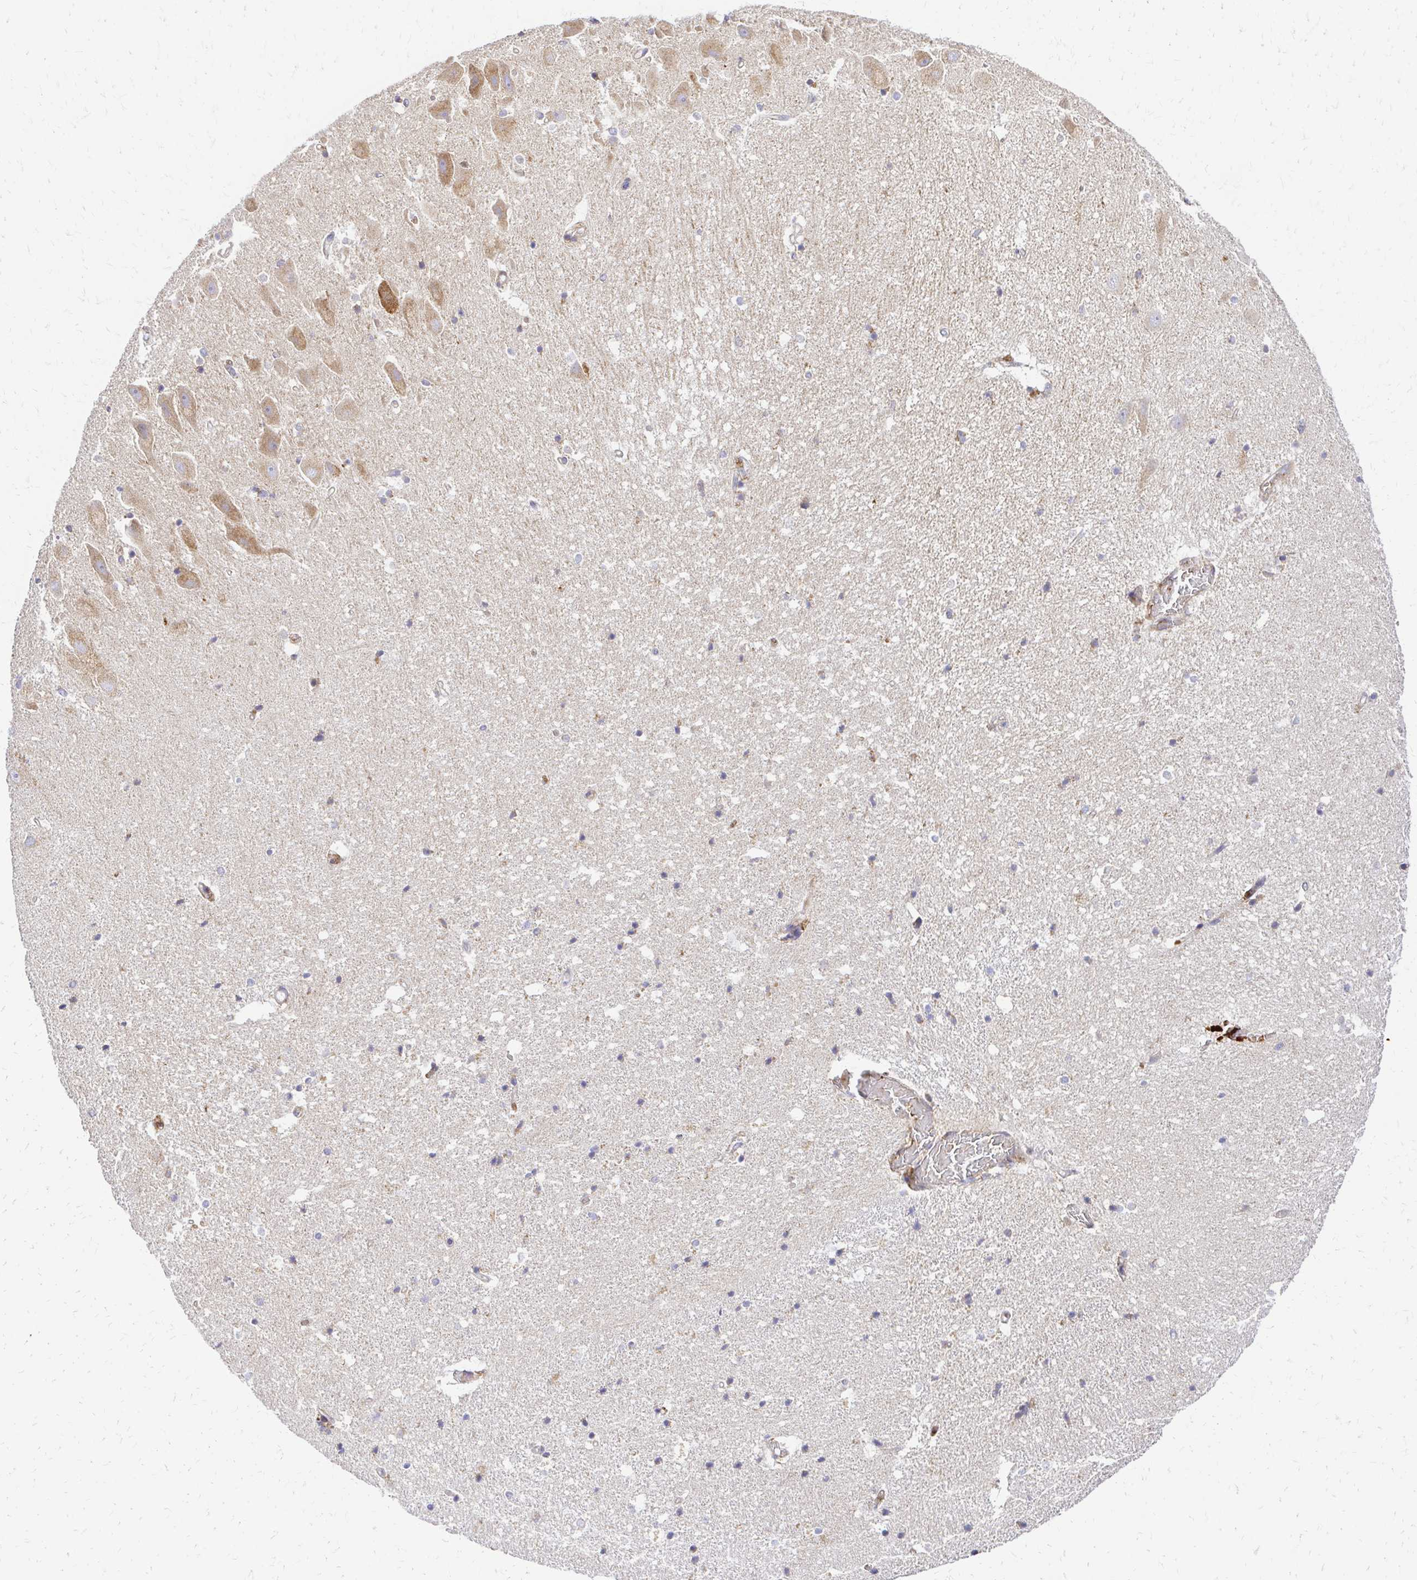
{"staining": {"intensity": "negative", "quantity": "none", "location": "none"}, "tissue": "hippocampus", "cell_type": "Glial cells", "image_type": "normal", "snomed": [{"axis": "morphology", "description": "Normal tissue, NOS"}, {"axis": "topography", "description": "Hippocampus"}], "caption": "High magnification brightfield microscopy of unremarkable hippocampus stained with DAB (3,3'-diaminobenzidine) (brown) and counterstained with hematoxylin (blue): glial cells show no significant expression.", "gene": "MRPL13", "patient": {"sex": "male", "age": 63}}